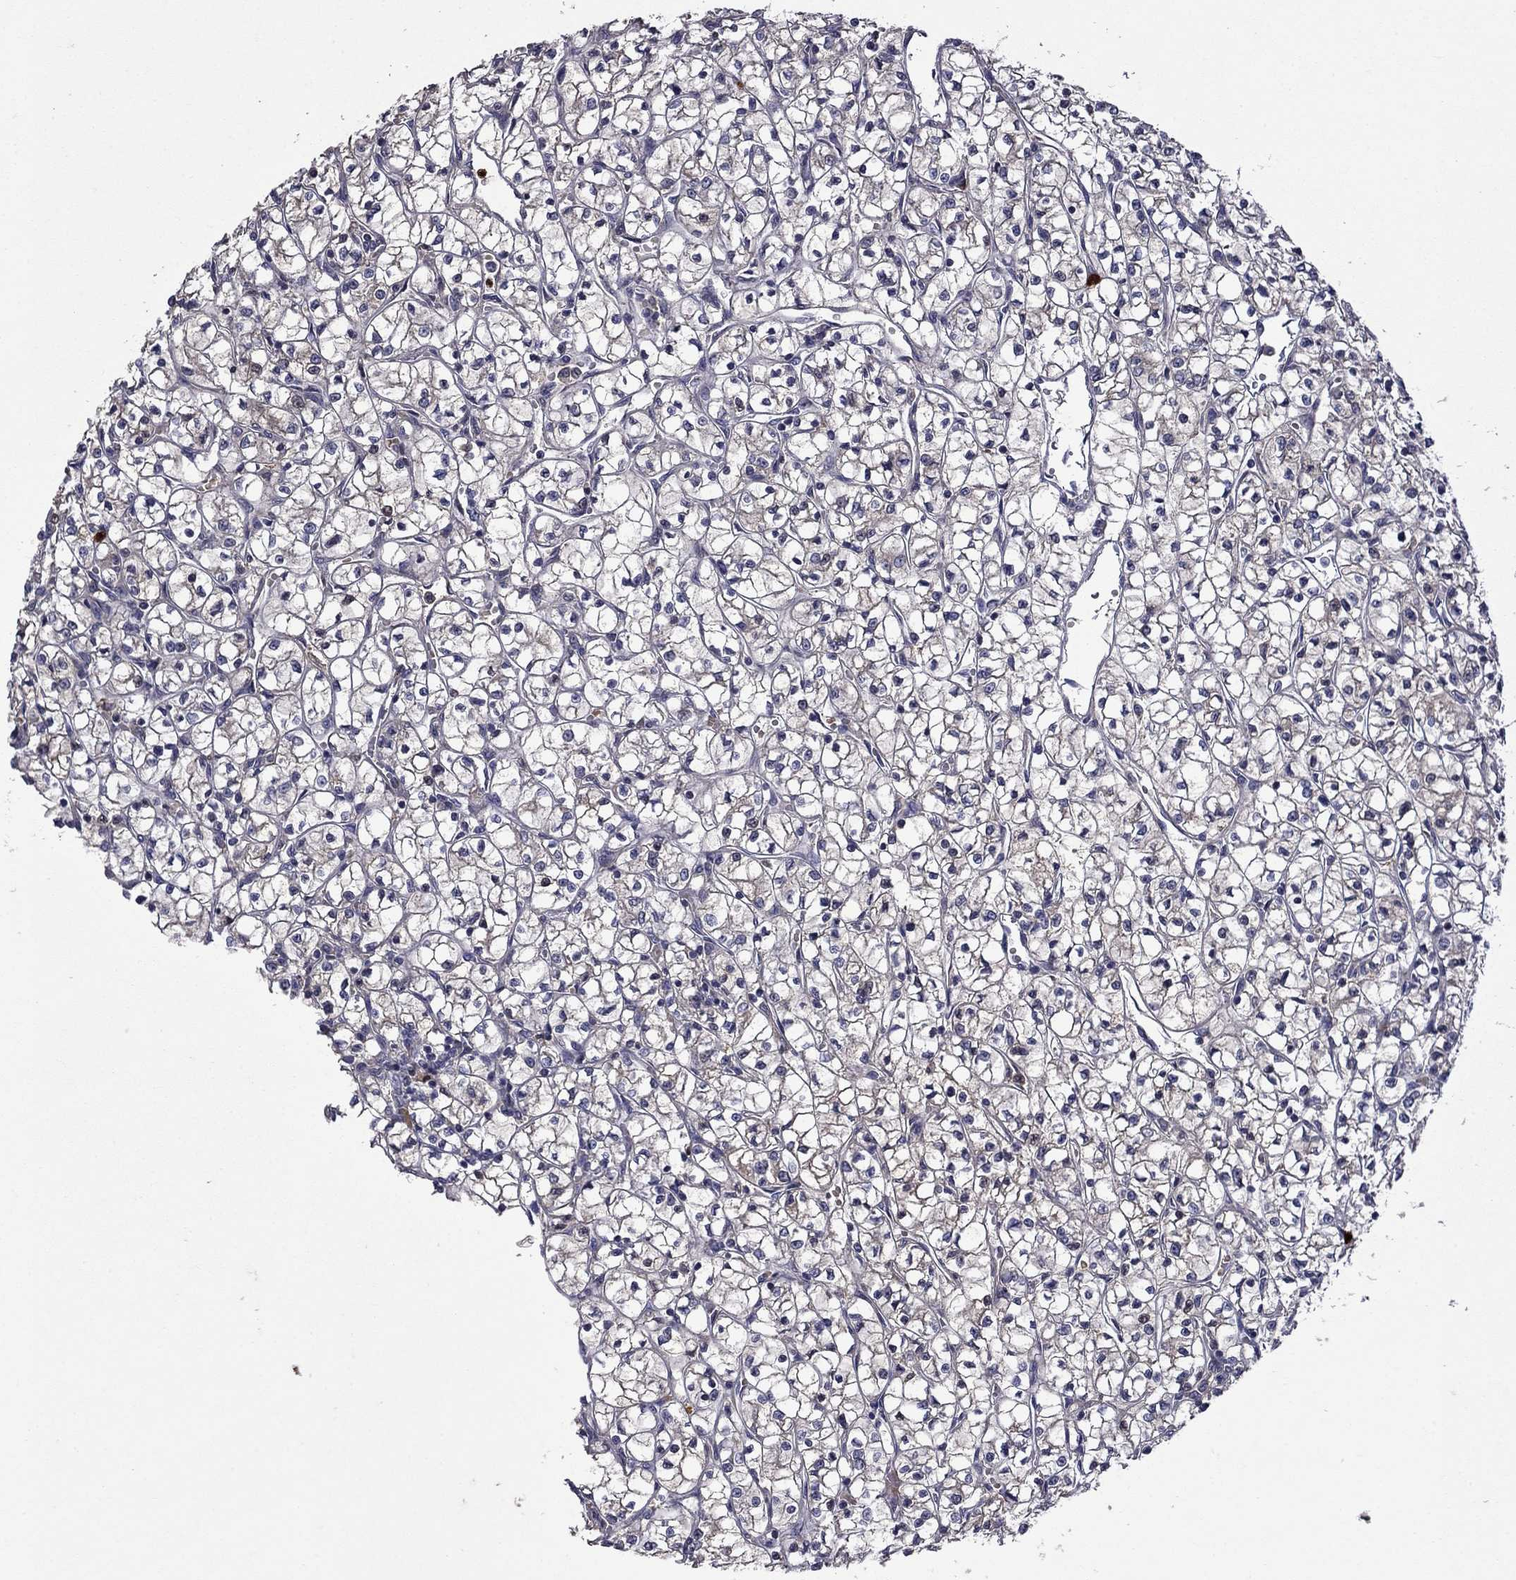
{"staining": {"intensity": "negative", "quantity": "none", "location": "none"}, "tissue": "renal cancer", "cell_type": "Tumor cells", "image_type": "cancer", "snomed": [{"axis": "morphology", "description": "Adenocarcinoma, NOS"}, {"axis": "topography", "description": "Kidney"}], "caption": "The histopathology image shows no significant positivity in tumor cells of renal cancer (adenocarcinoma). Nuclei are stained in blue.", "gene": "SATB1", "patient": {"sex": "female", "age": 64}}